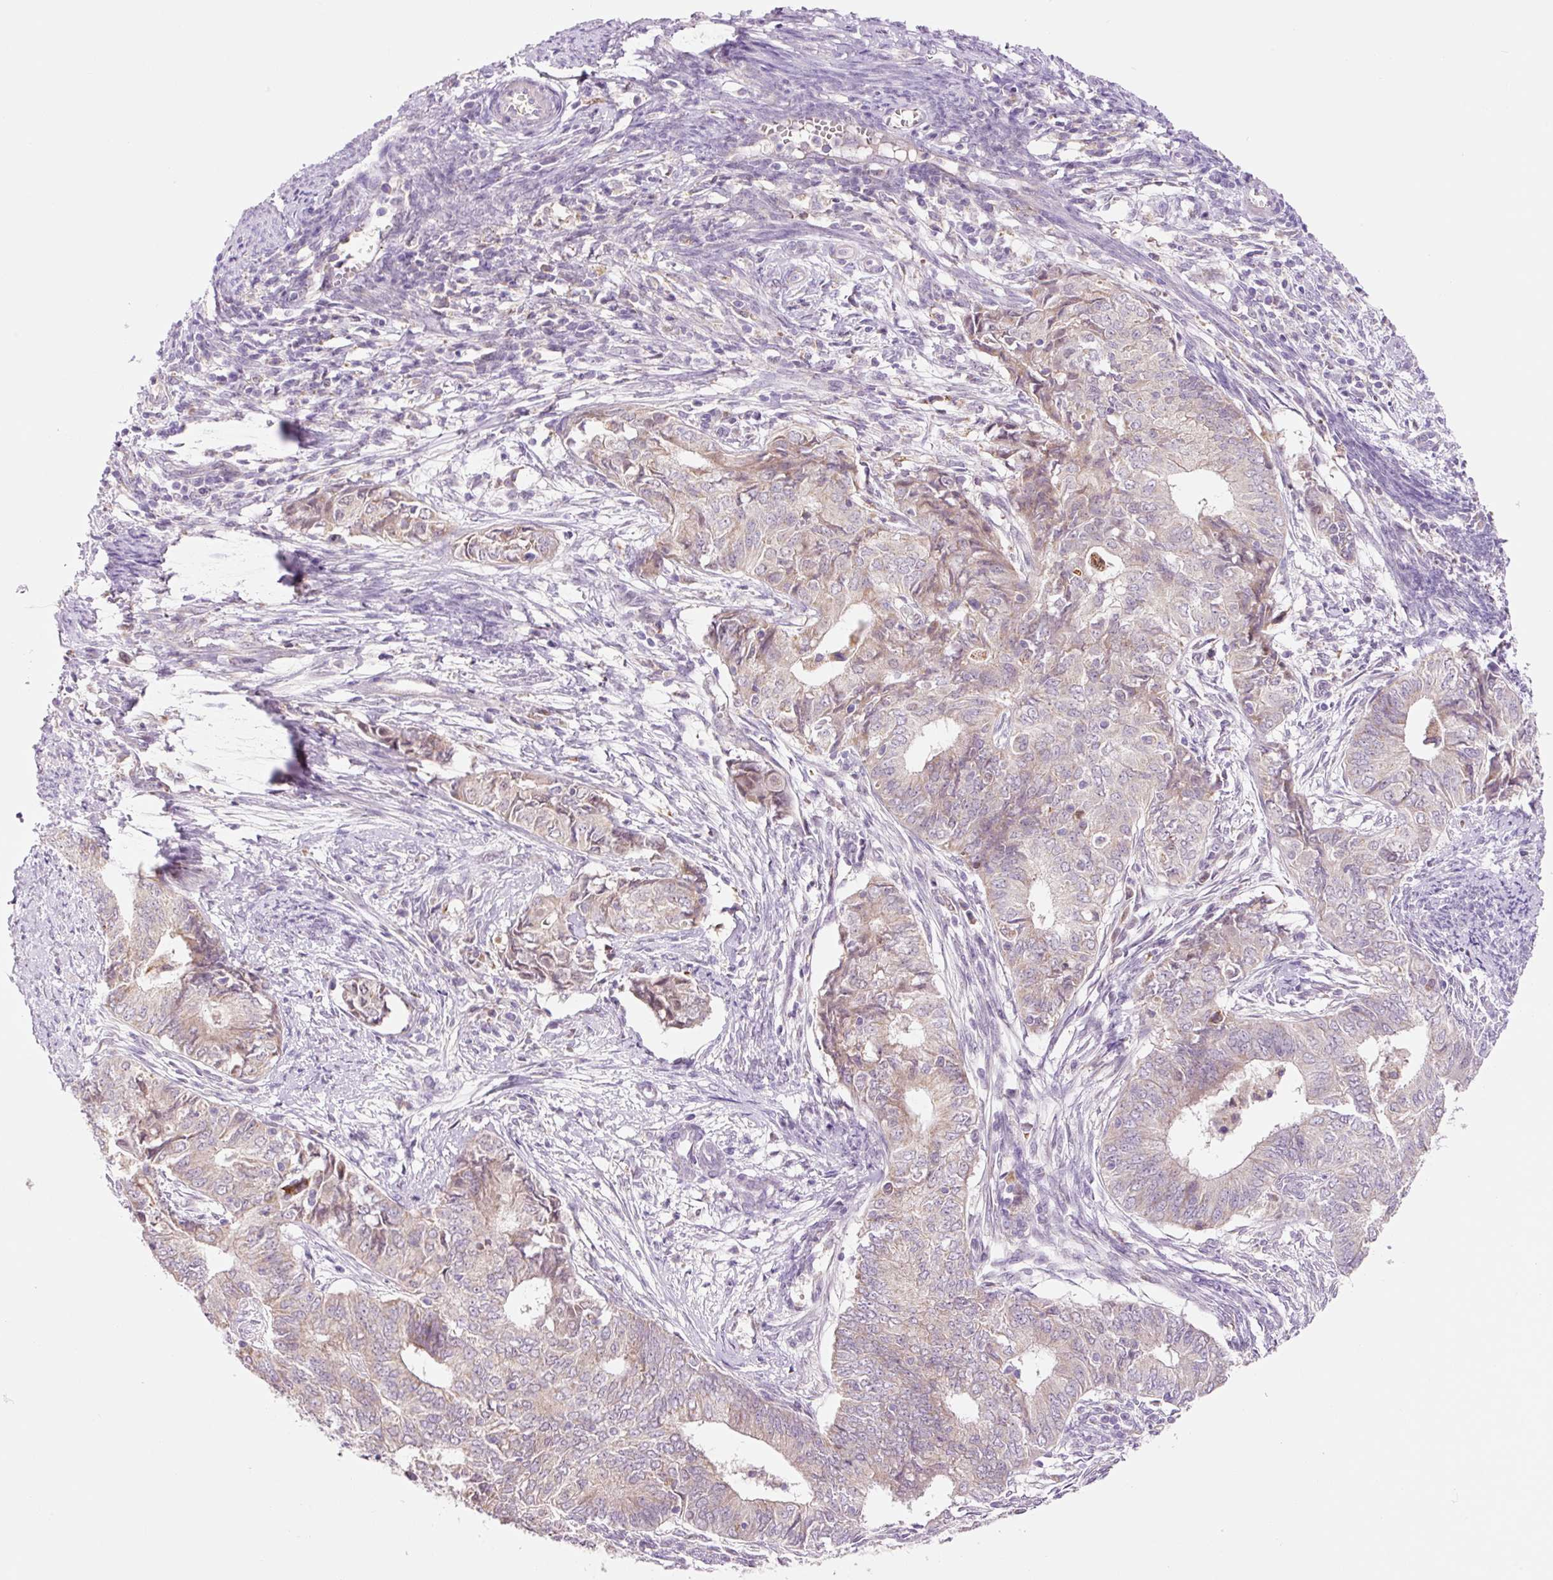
{"staining": {"intensity": "weak", "quantity": "<25%", "location": "cytoplasmic/membranous"}, "tissue": "endometrial cancer", "cell_type": "Tumor cells", "image_type": "cancer", "snomed": [{"axis": "morphology", "description": "Adenocarcinoma, NOS"}, {"axis": "topography", "description": "Endometrium"}], "caption": "Immunohistochemistry histopathology image of human endometrial cancer stained for a protein (brown), which displays no expression in tumor cells.", "gene": "PCK2", "patient": {"sex": "female", "age": 62}}